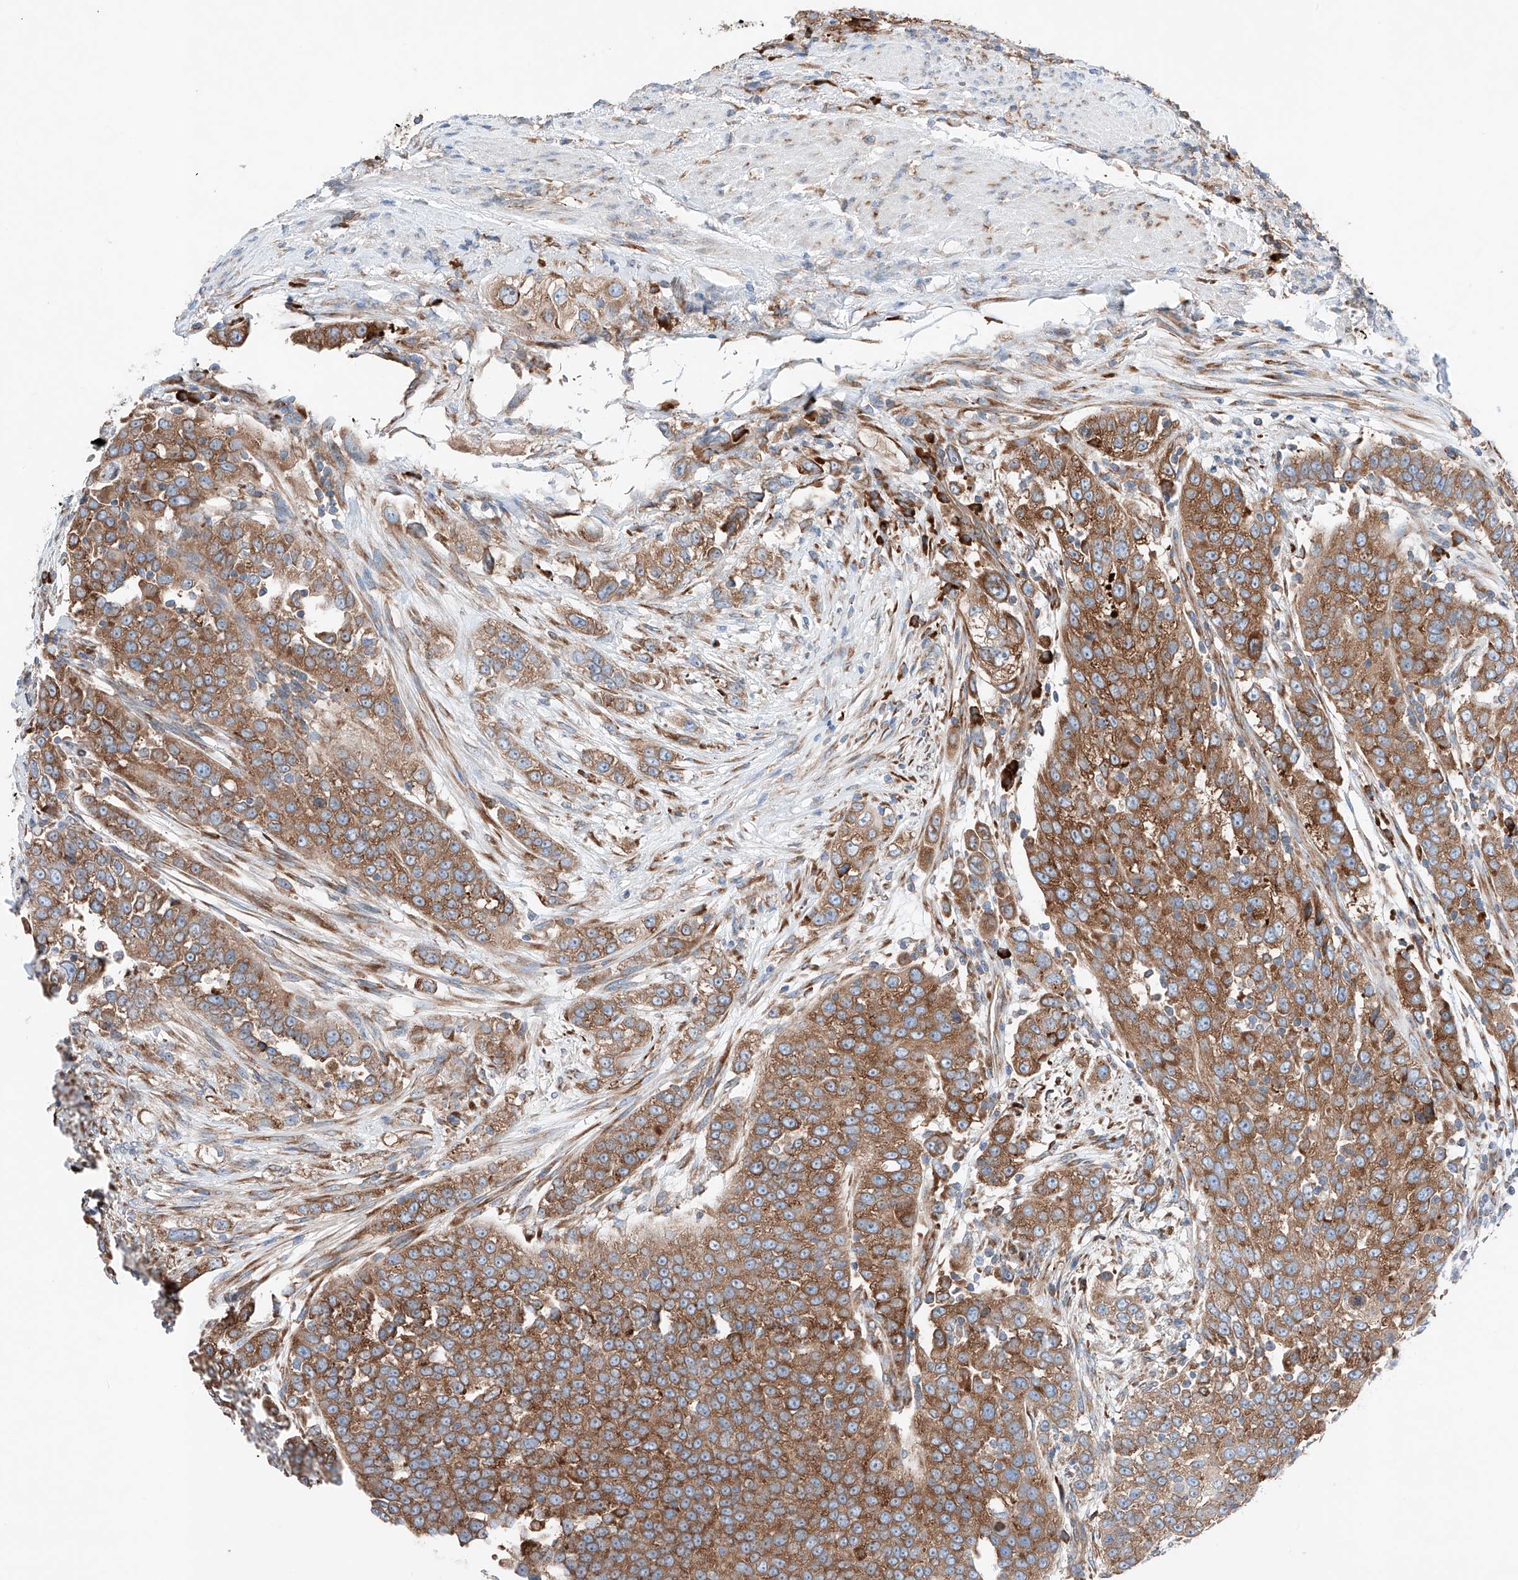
{"staining": {"intensity": "moderate", "quantity": ">75%", "location": "cytoplasmic/membranous"}, "tissue": "urothelial cancer", "cell_type": "Tumor cells", "image_type": "cancer", "snomed": [{"axis": "morphology", "description": "Urothelial carcinoma, High grade"}, {"axis": "topography", "description": "Urinary bladder"}], "caption": "Immunohistochemical staining of urothelial carcinoma (high-grade) shows medium levels of moderate cytoplasmic/membranous protein positivity in approximately >75% of tumor cells. (DAB IHC with brightfield microscopy, high magnification).", "gene": "CRELD1", "patient": {"sex": "female", "age": 80}}